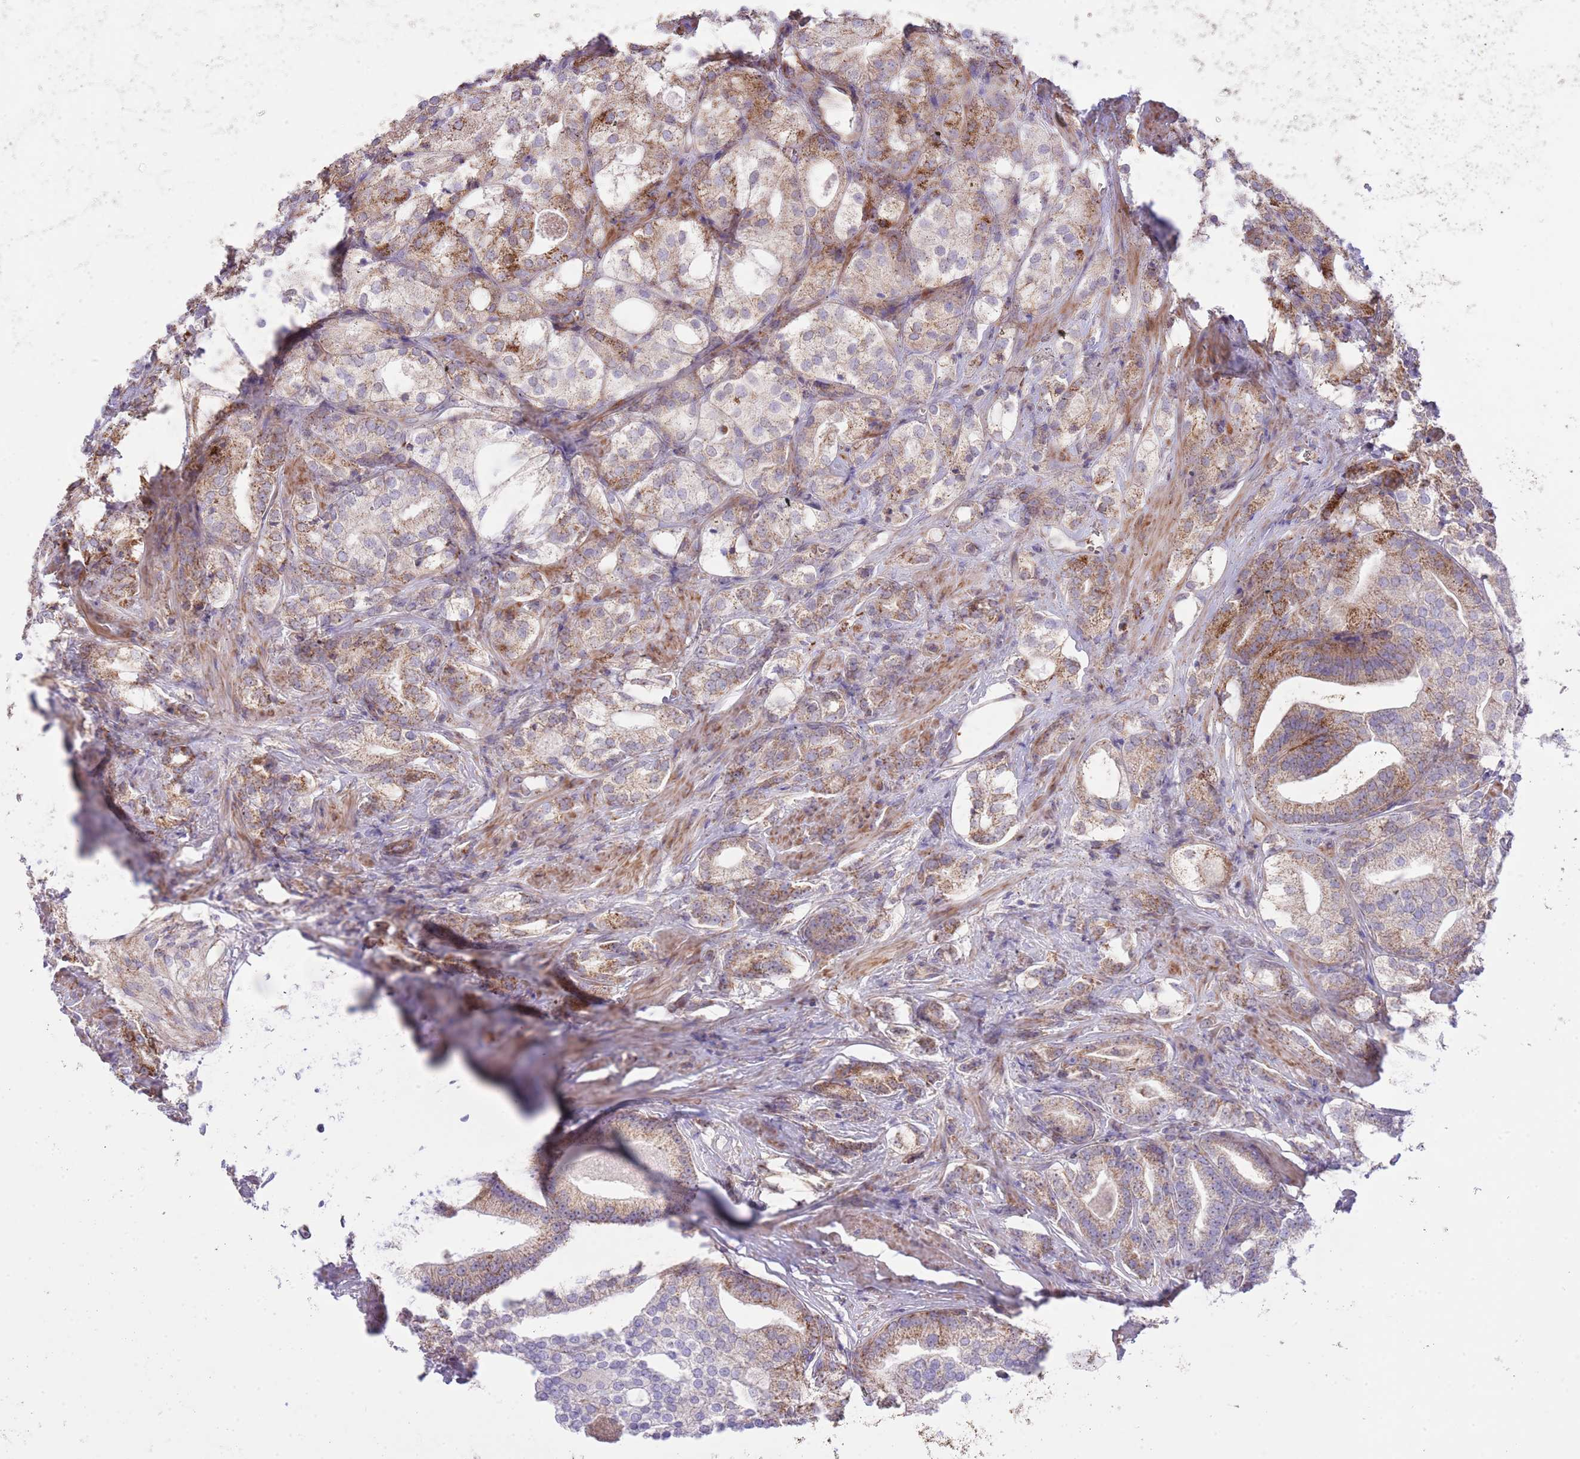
{"staining": {"intensity": "moderate", "quantity": ">75%", "location": "cytoplasmic/membranous"}, "tissue": "prostate cancer", "cell_type": "Tumor cells", "image_type": "cancer", "snomed": [{"axis": "morphology", "description": "Adenocarcinoma, High grade"}, {"axis": "topography", "description": "Prostate"}], "caption": "Prostate adenocarcinoma (high-grade) stained with a protein marker demonstrates moderate staining in tumor cells.", "gene": "SS18L2", "patient": {"sex": "male", "age": 50}}